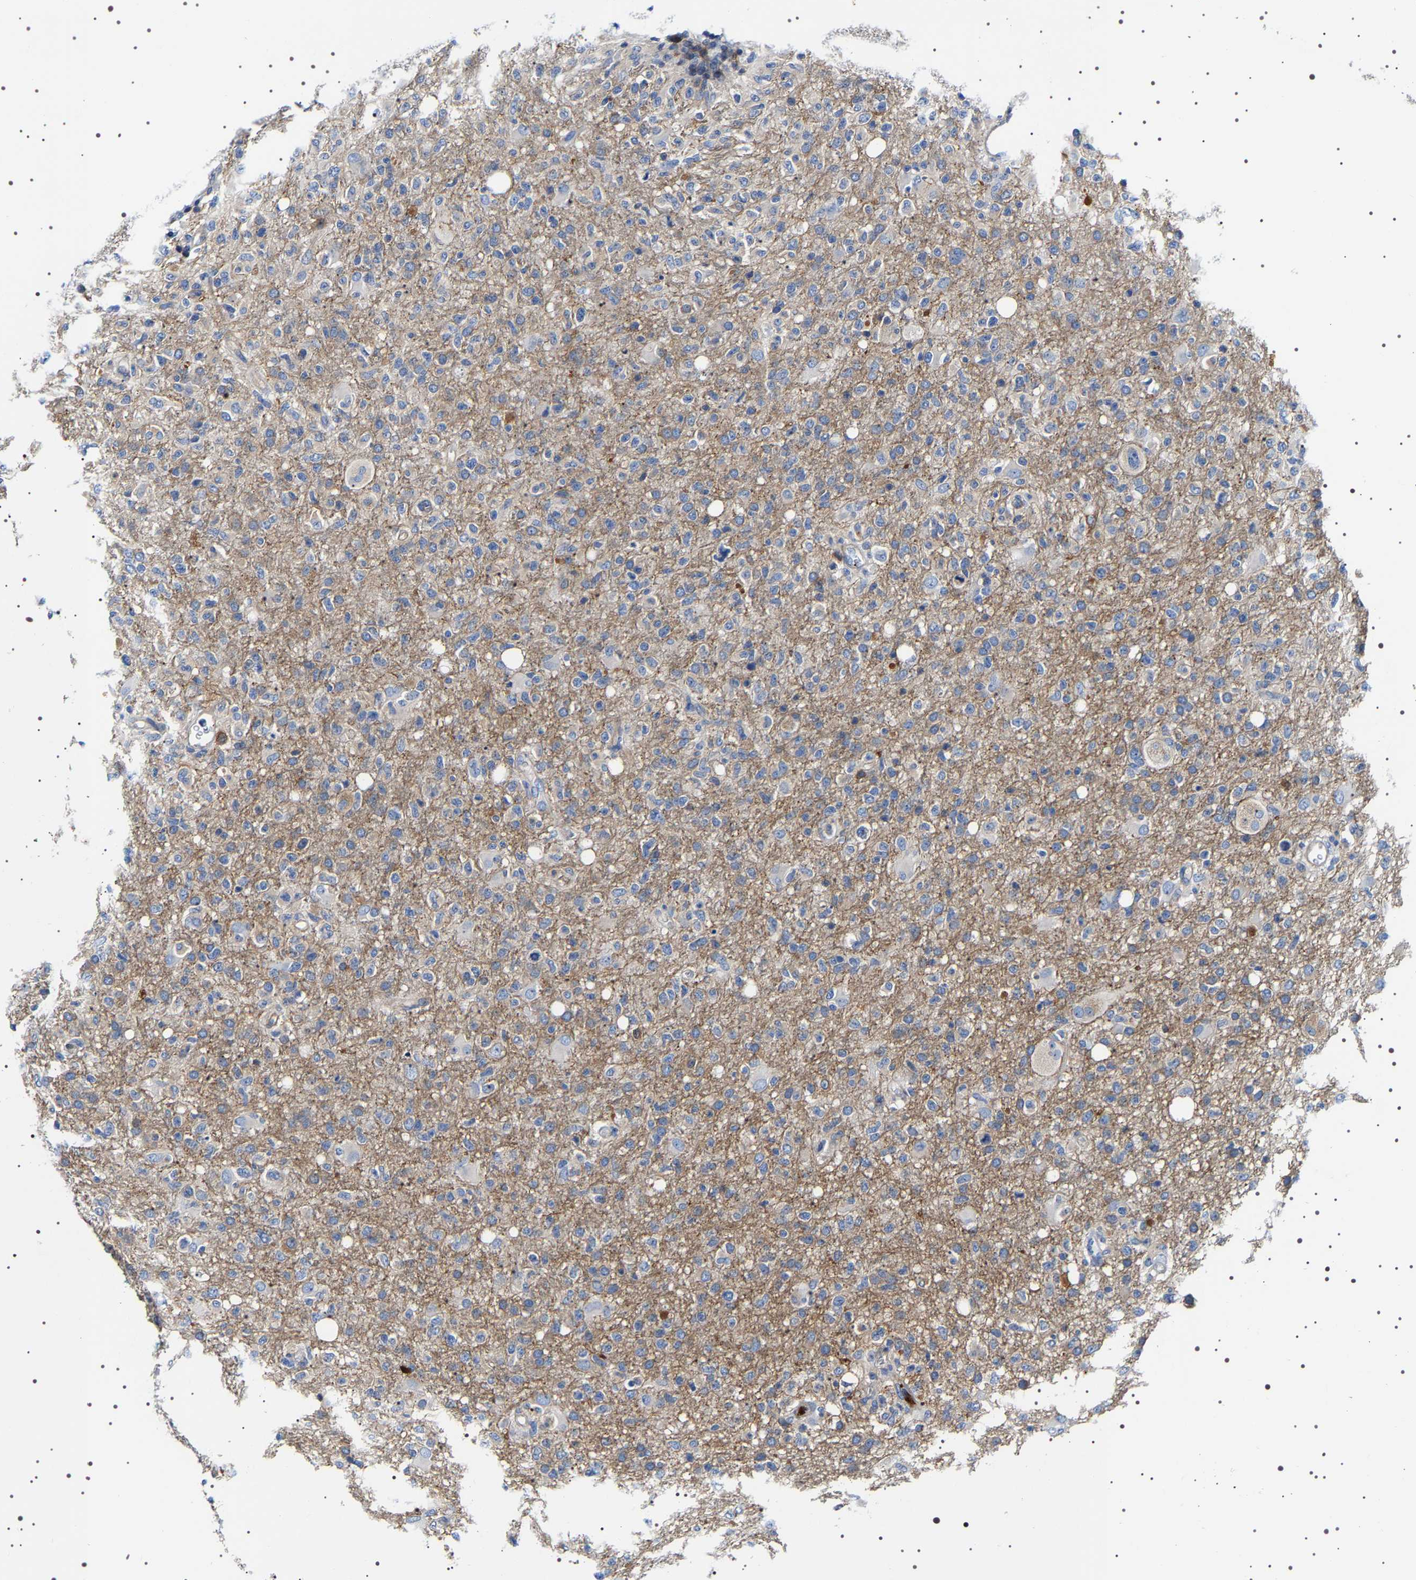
{"staining": {"intensity": "weak", "quantity": "25%-75%", "location": "cytoplasmic/membranous"}, "tissue": "glioma", "cell_type": "Tumor cells", "image_type": "cancer", "snomed": [{"axis": "morphology", "description": "Glioma, malignant, High grade"}, {"axis": "topography", "description": "Brain"}], "caption": "Protein expression analysis of malignant high-grade glioma shows weak cytoplasmic/membranous positivity in approximately 25%-75% of tumor cells. (Stains: DAB in brown, nuclei in blue, Microscopy: brightfield microscopy at high magnification).", "gene": "SQLE", "patient": {"sex": "female", "age": 57}}